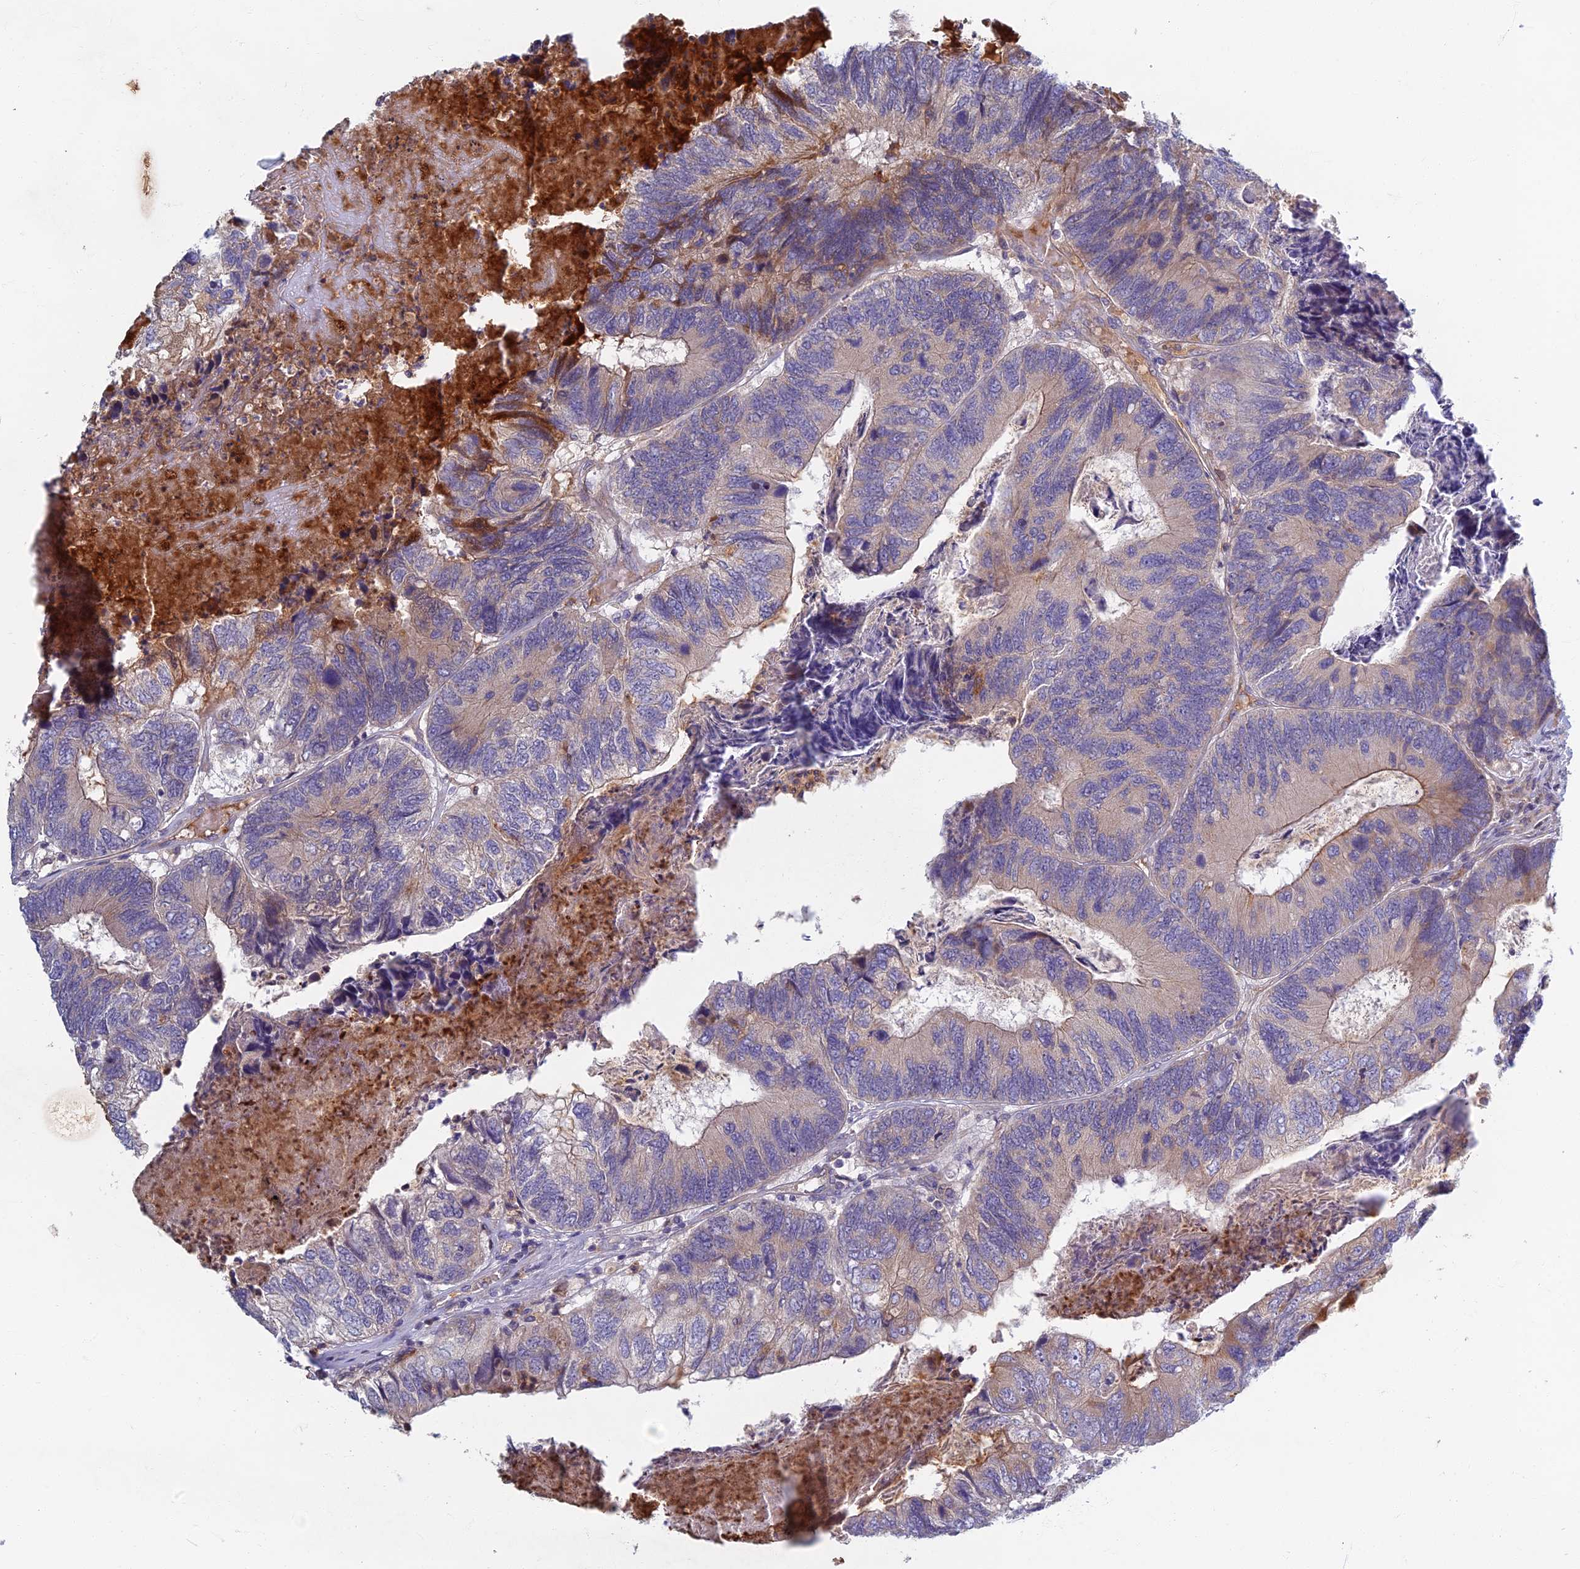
{"staining": {"intensity": "weak", "quantity": "25%-75%", "location": "cytoplasmic/membranous"}, "tissue": "colorectal cancer", "cell_type": "Tumor cells", "image_type": "cancer", "snomed": [{"axis": "morphology", "description": "Adenocarcinoma, NOS"}, {"axis": "topography", "description": "Colon"}], "caption": "A brown stain highlights weak cytoplasmic/membranous staining of a protein in human adenocarcinoma (colorectal) tumor cells.", "gene": "SOGA1", "patient": {"sex": "female", "age": 67}}